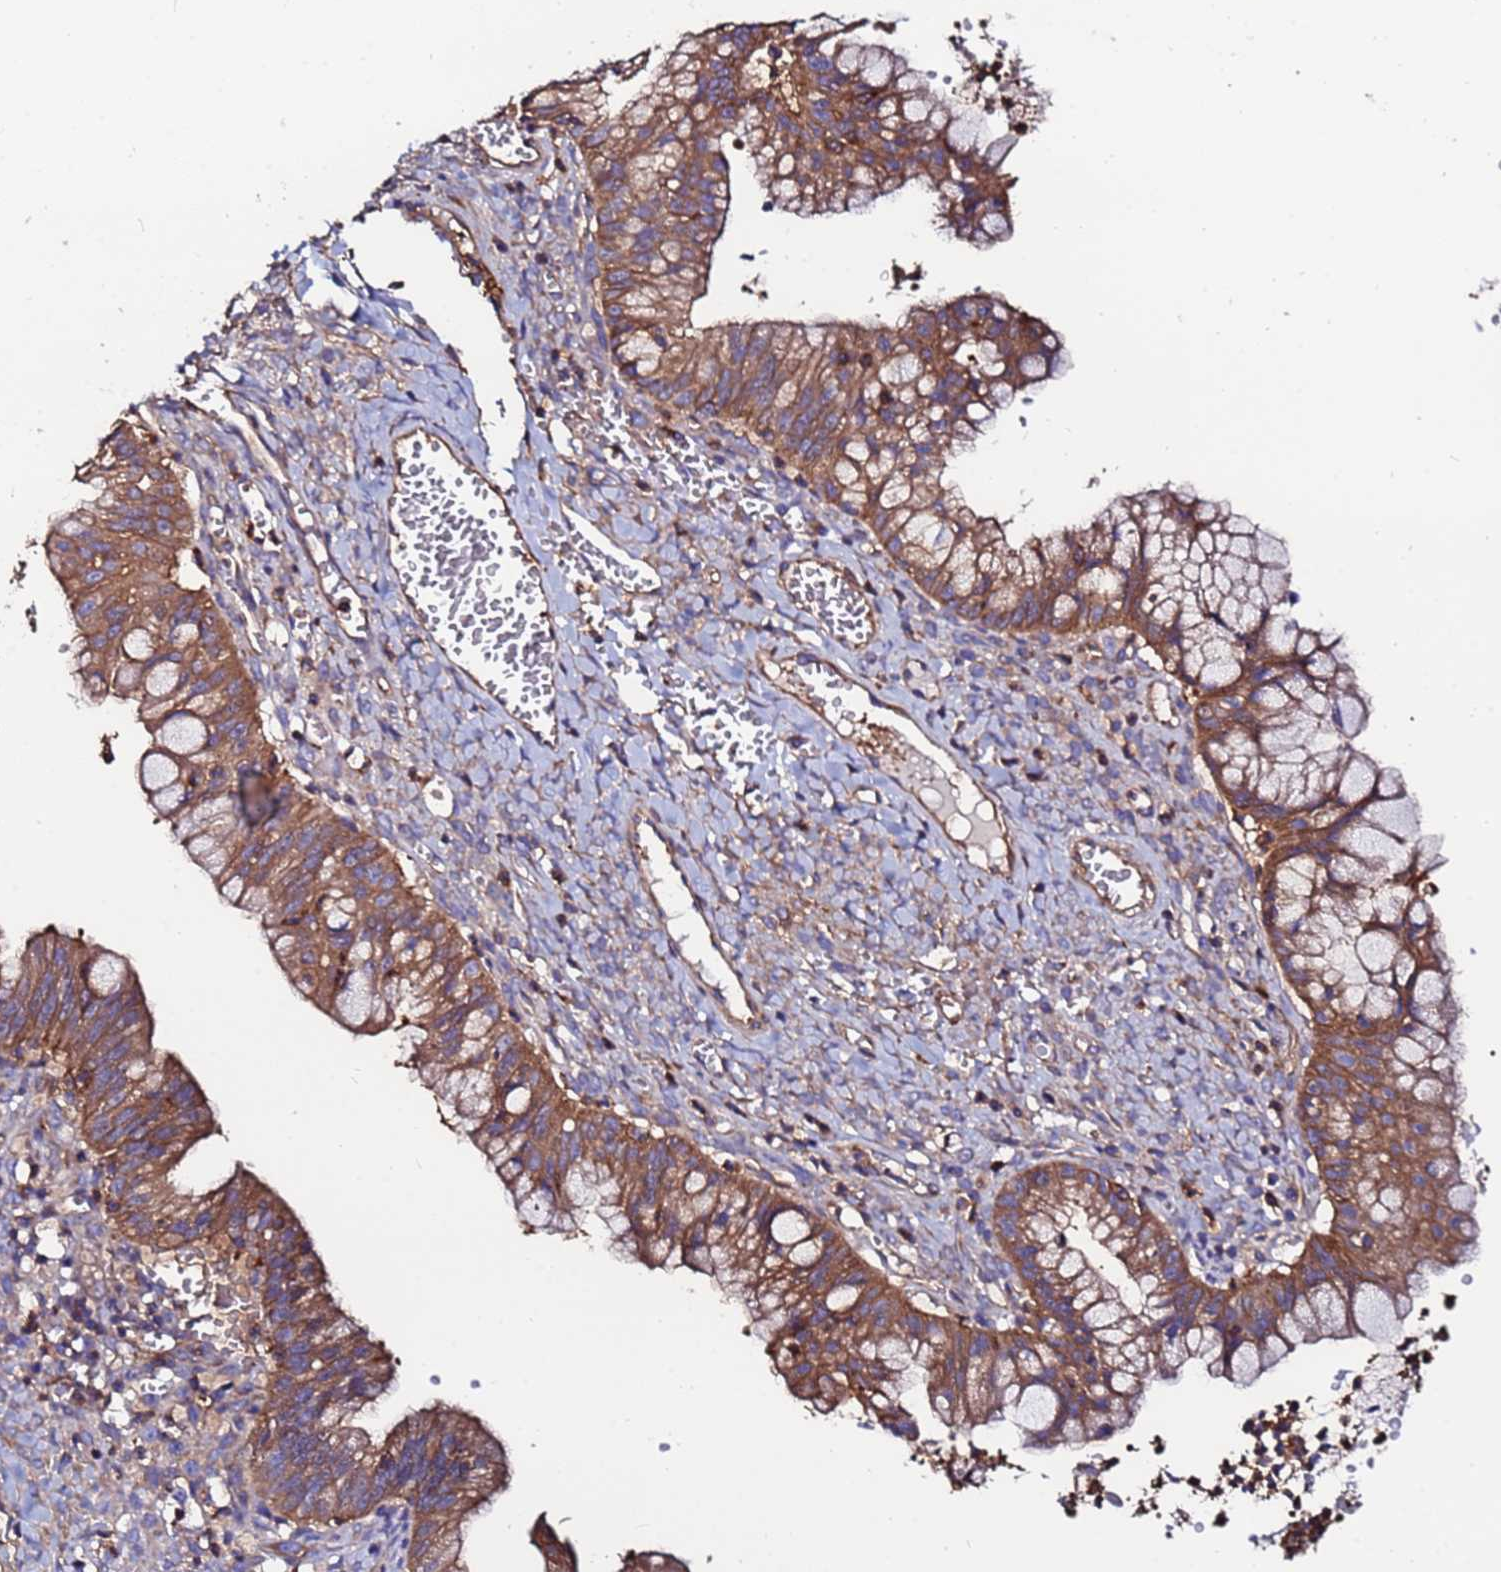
{"staining": {"intensity": "moderate", "quantity": ">75%", "location": "cytoplasmic/membranous"}, "tissue": "ovarian cancer", "cell_type": "Tumor cells", "image_type": "cancer", "snomed": [{"axis": "morphology", "description": "Cystadenocarcinoma, mucinous, NOS"}, {"axis": "topography", "description": "Ovary"}], "caption": "Human mucinous cystadenocarcinoma (ovarian) stained with a protein marker exhibits moderate staining in tumor cells.", "gene": "POTEE", "patient": {"sex": "female", "age": 70}}